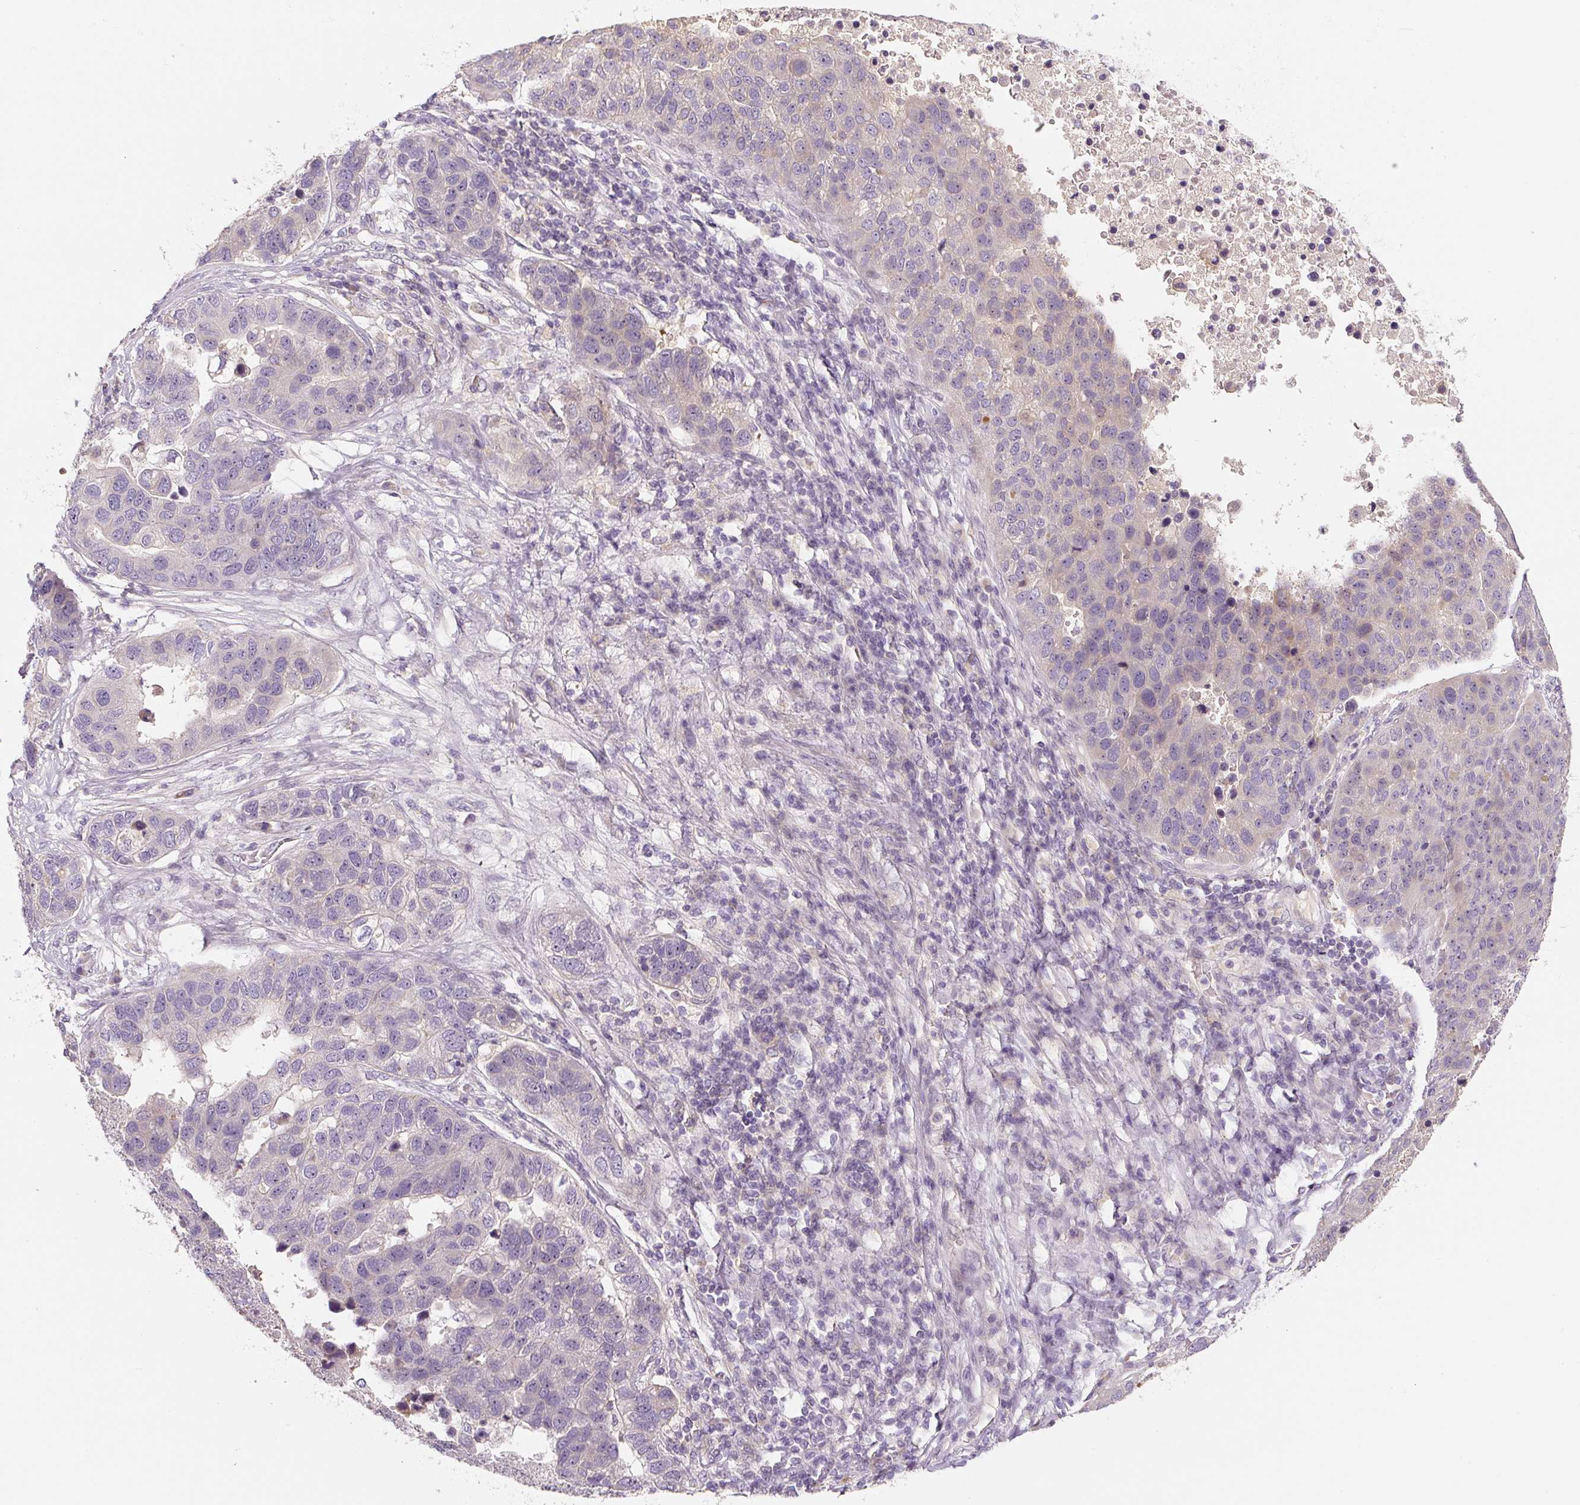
{"staining": {"intensity": "negative", "quantity": "none", "location": "none"}, "tissue": "pancreatic cancer", "cell_type": "Tumor cells", "image_type": "cancer", "snomed": [{"axis": "morphology", "description": "Adenocarcinoma, NOS"}, {"axis": "topography", "description": "Pancreas"}], "caption": "DAB (3,3'-diaminobenzidine) immunohistochemical staining of human pancreatic adenocarcinoma shows no significant positivity in tumor cells. (Stains: DAB immunohistochemistry (IHC) with hematoxylin counter stain, Microscopy: brightfield microscopy at high magnification).", "gene": "PWWP3B", "patient": {"sex": "female", "age": 61}}